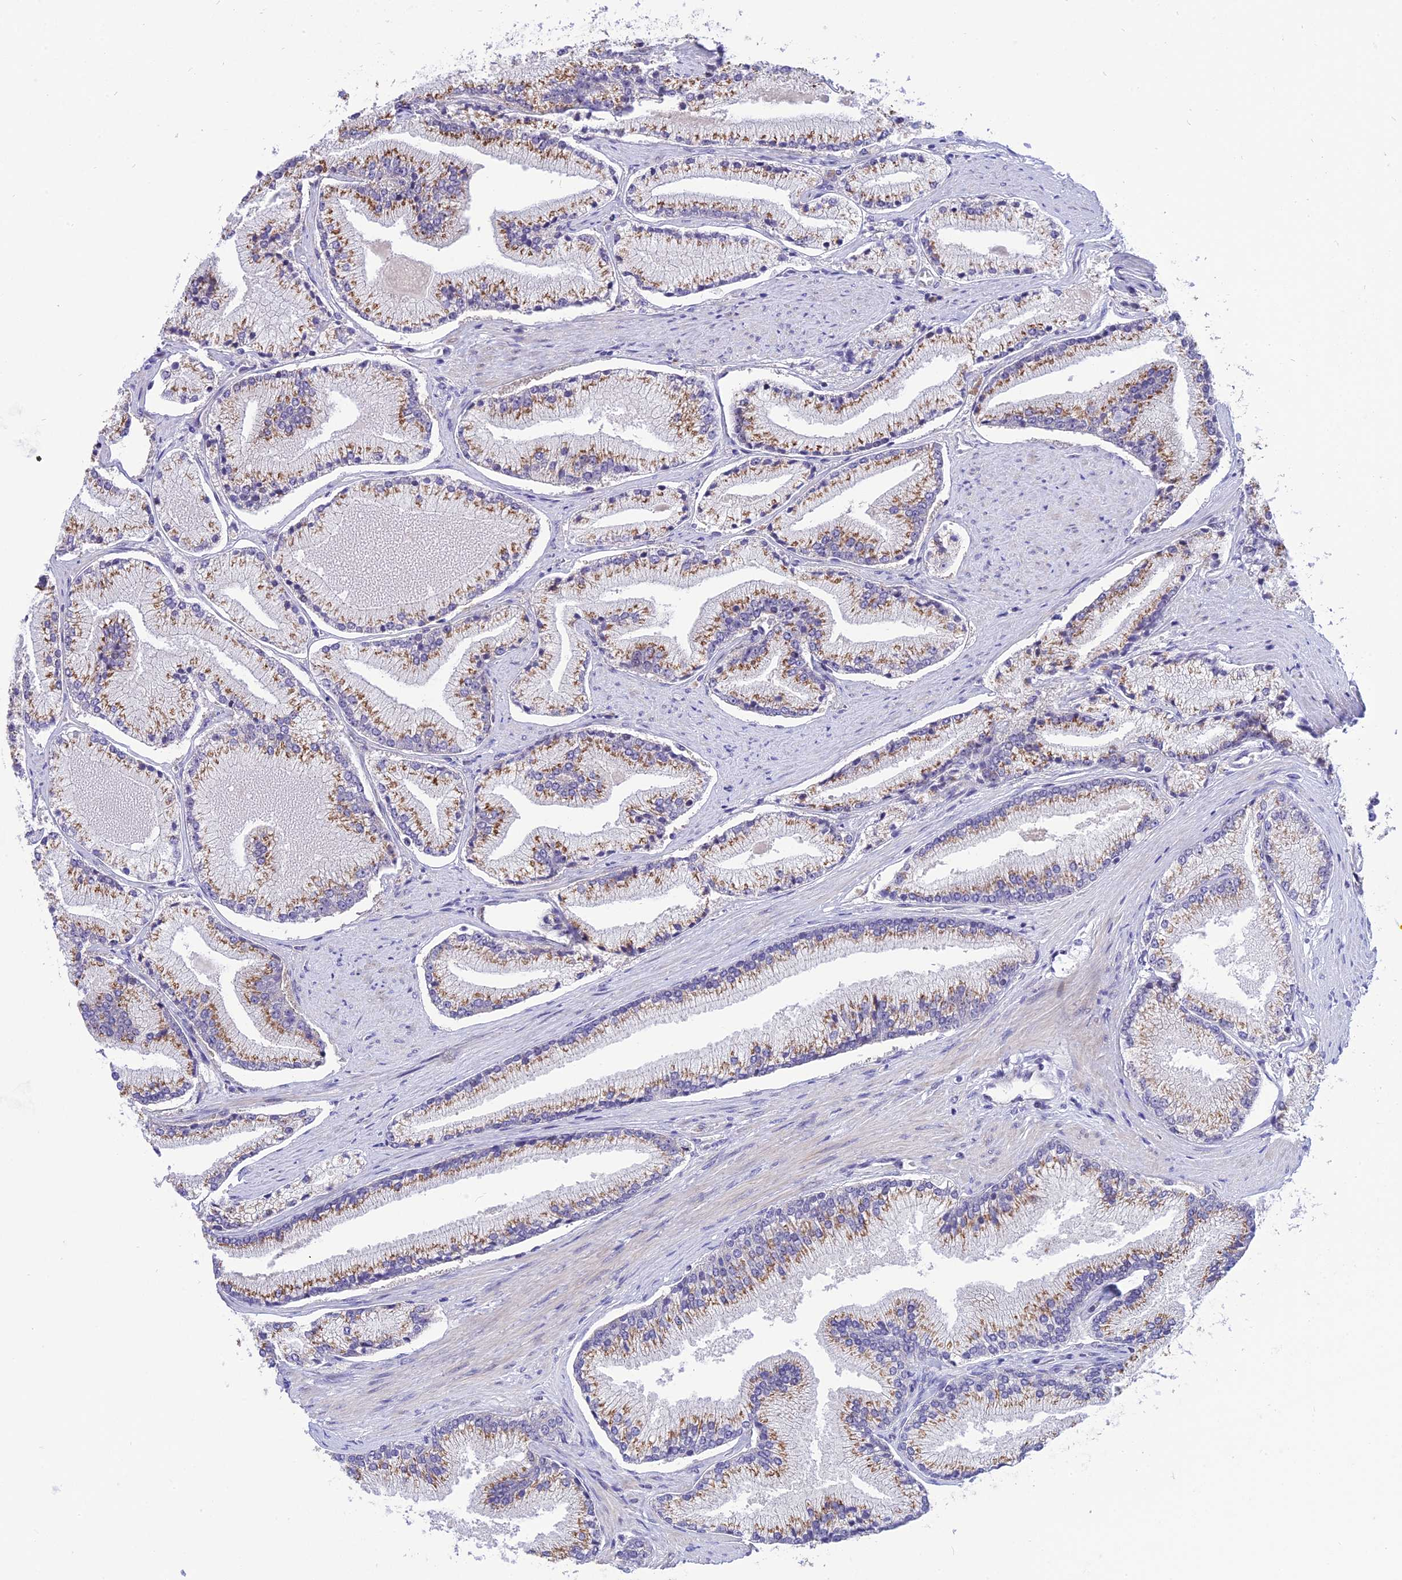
{"staining": {"intensity": "moderate", "quantity": ">75%", "location": "cytoplasmic/membranous"}, "tissue": "prostate cancer", "cell_type": "Tumor cells", "image_type": "cancer", "snomed": [{"axis": "morphology", "description": "Adenocarcinoma, High grade"}, {"axis": "topography", "description": "Prostate"}], "caption": "About >75% of tumor cells in human high-grade adenocarcinoma (prostate) show moderate cytoplasmic/membranous protein positivity as visualized by brown immunohistochemical staining.", "gene": "ZNF837", "patient": {"sex": "male", "age": 67}}